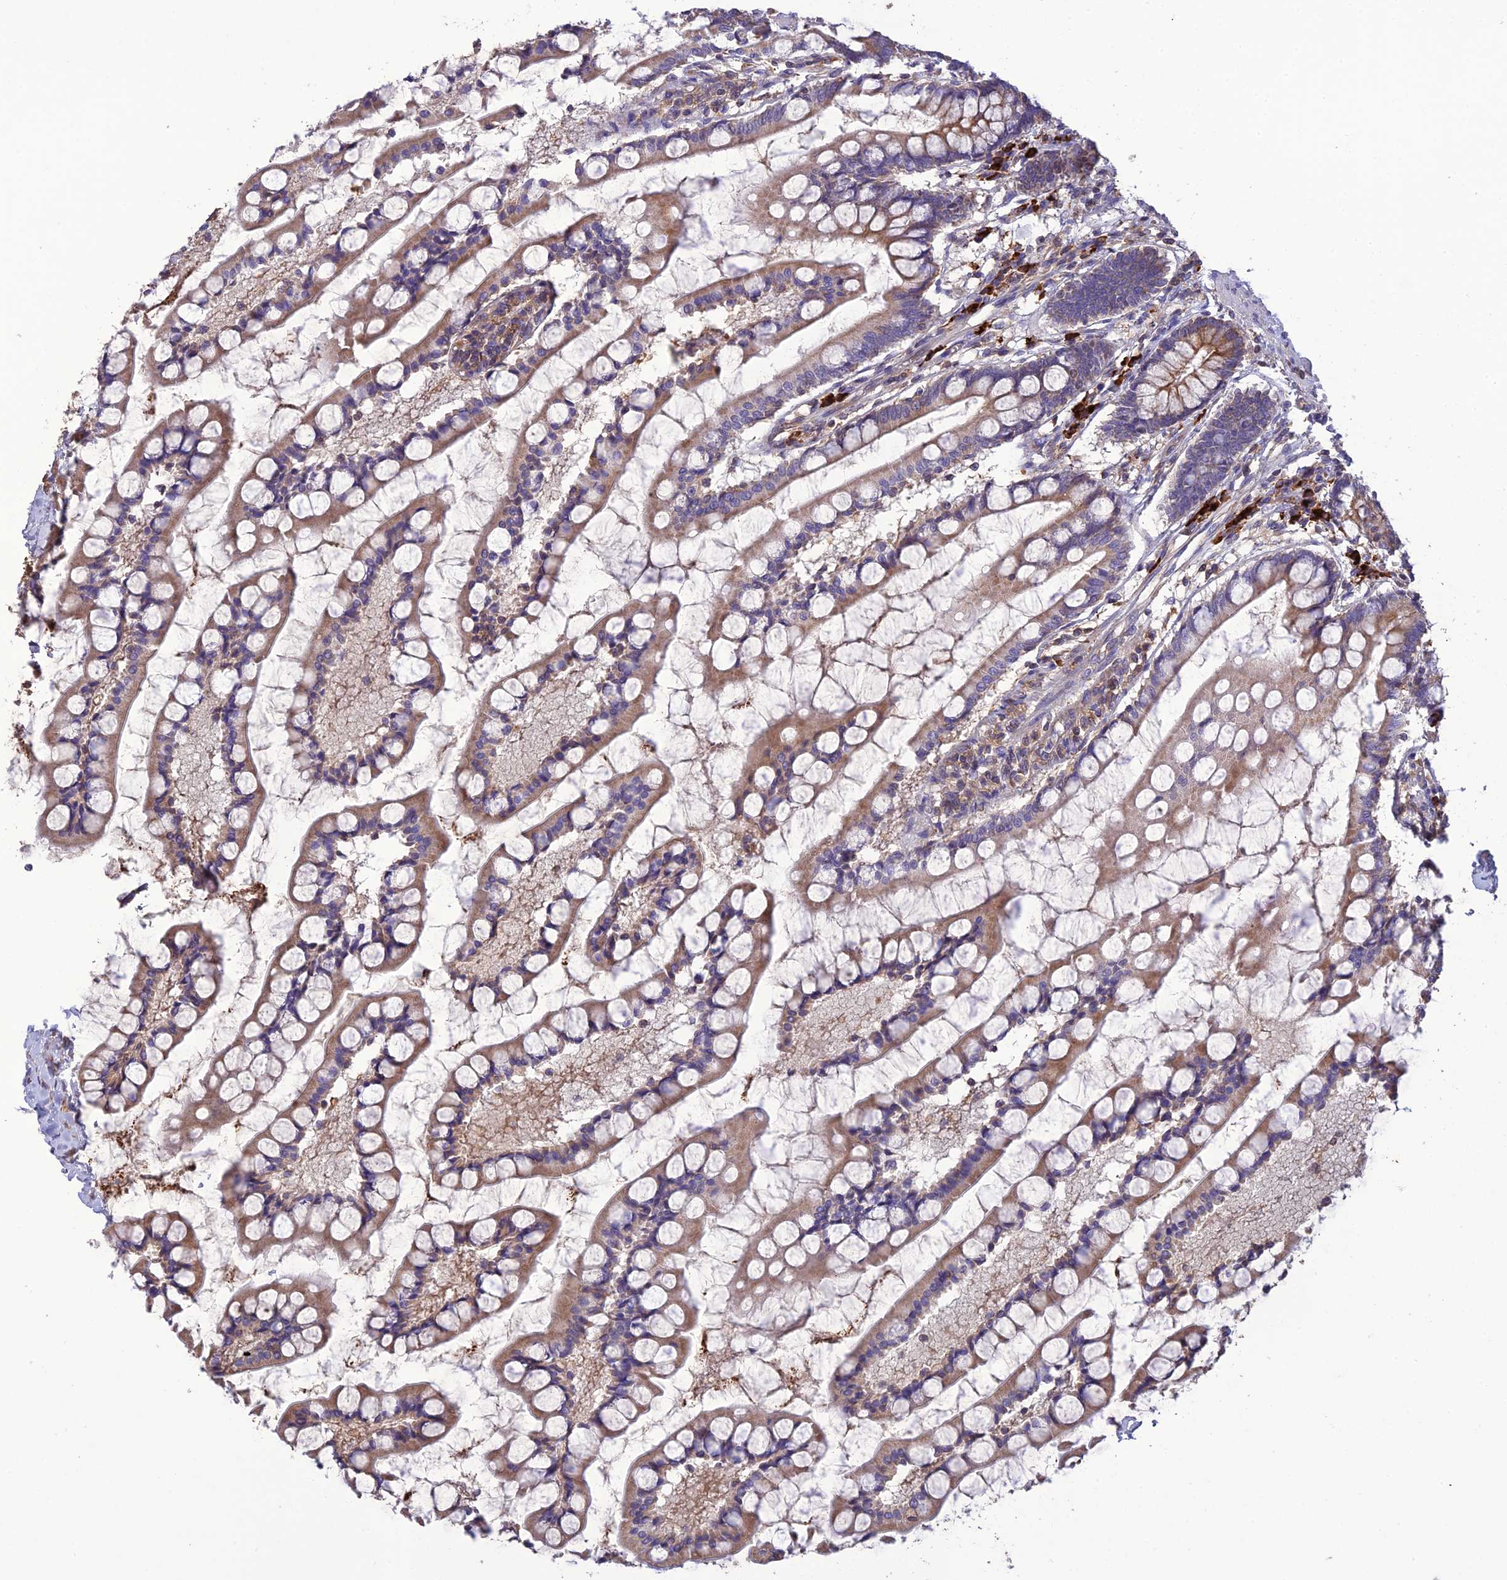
{"staining": {"intensity": "moderate", "quantity": ">75%", "location": "cytoplasmic/membranous"}, "tissue": "small intestine", "cell_type": "Glandular cells", "image_type": "normal", "snomed": [{"axis": "morphology", "description": "Normal tissue, NOS"}, {"axis": "topography", "description": "Small intestine"}], "caption": "This photomicrograph reveals immunohistochemistry (IHC) staining of normal human small intestine, with medium moderate cytoplasmic/membranous positivity in about >75% of glandular cells.", "gene": "MIOS", "patient": {"sex": "male", "age": 52}}